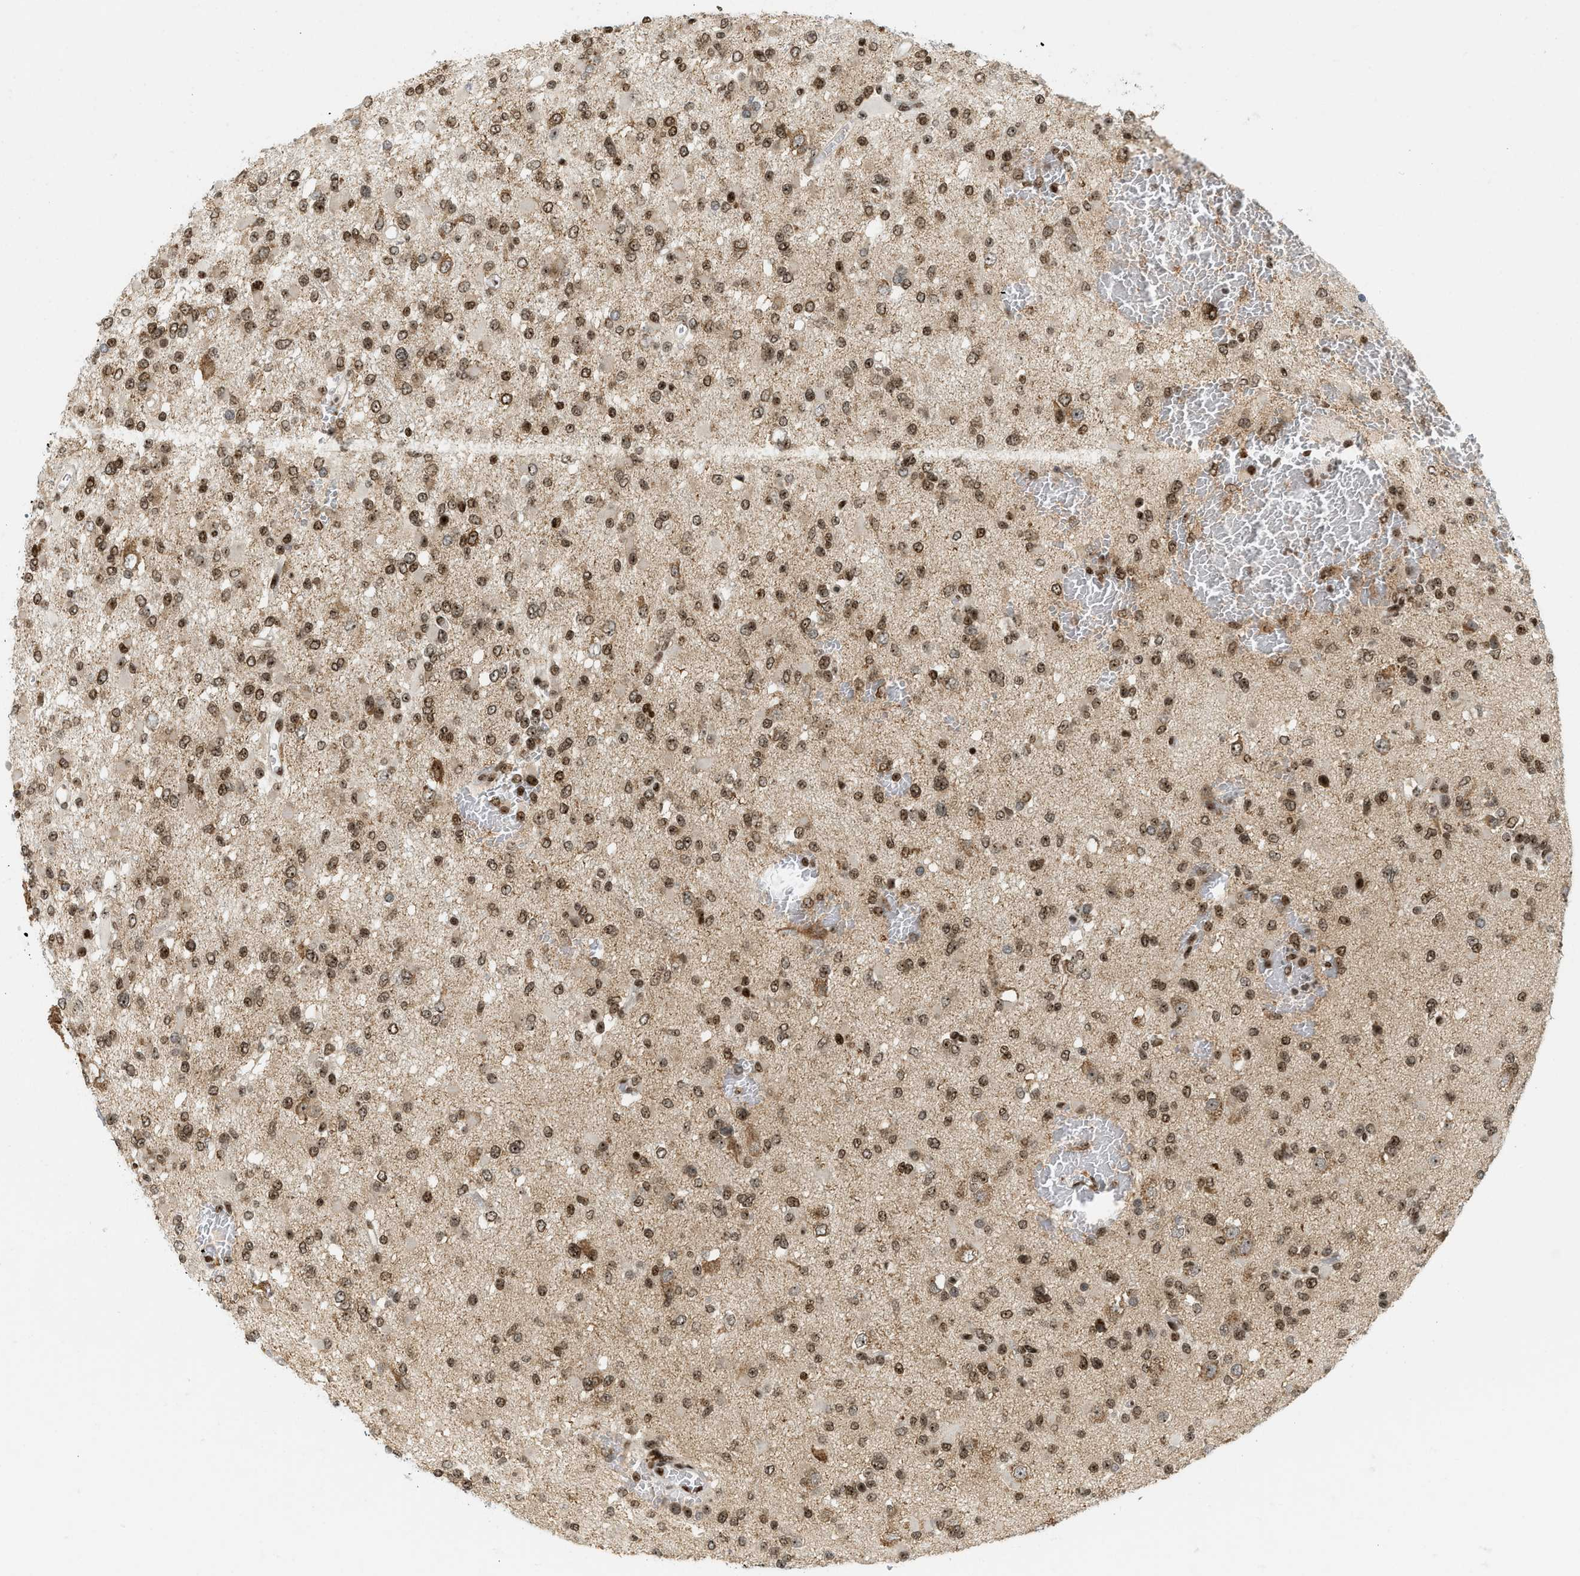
{"staining": {"intensity": "moderate", "quantity": ">75%", "location": "nuclear"}, "tissue": "glioma", "cell_type": "Tumor cells", "image_type": "cancer", "snomed": [{"axis": "morphology", "description": "Glioma, malignant, Low grade"}, {"axis": "topography", "description": "Brain"}], "caption": "Protein expression analysis of human malignant low-grade glioma reveals moderate nuclear positivity in approximately >75% of tumor cells.", "gene": "ZNF22", "patient": {"sex": "female", "age": 22}}